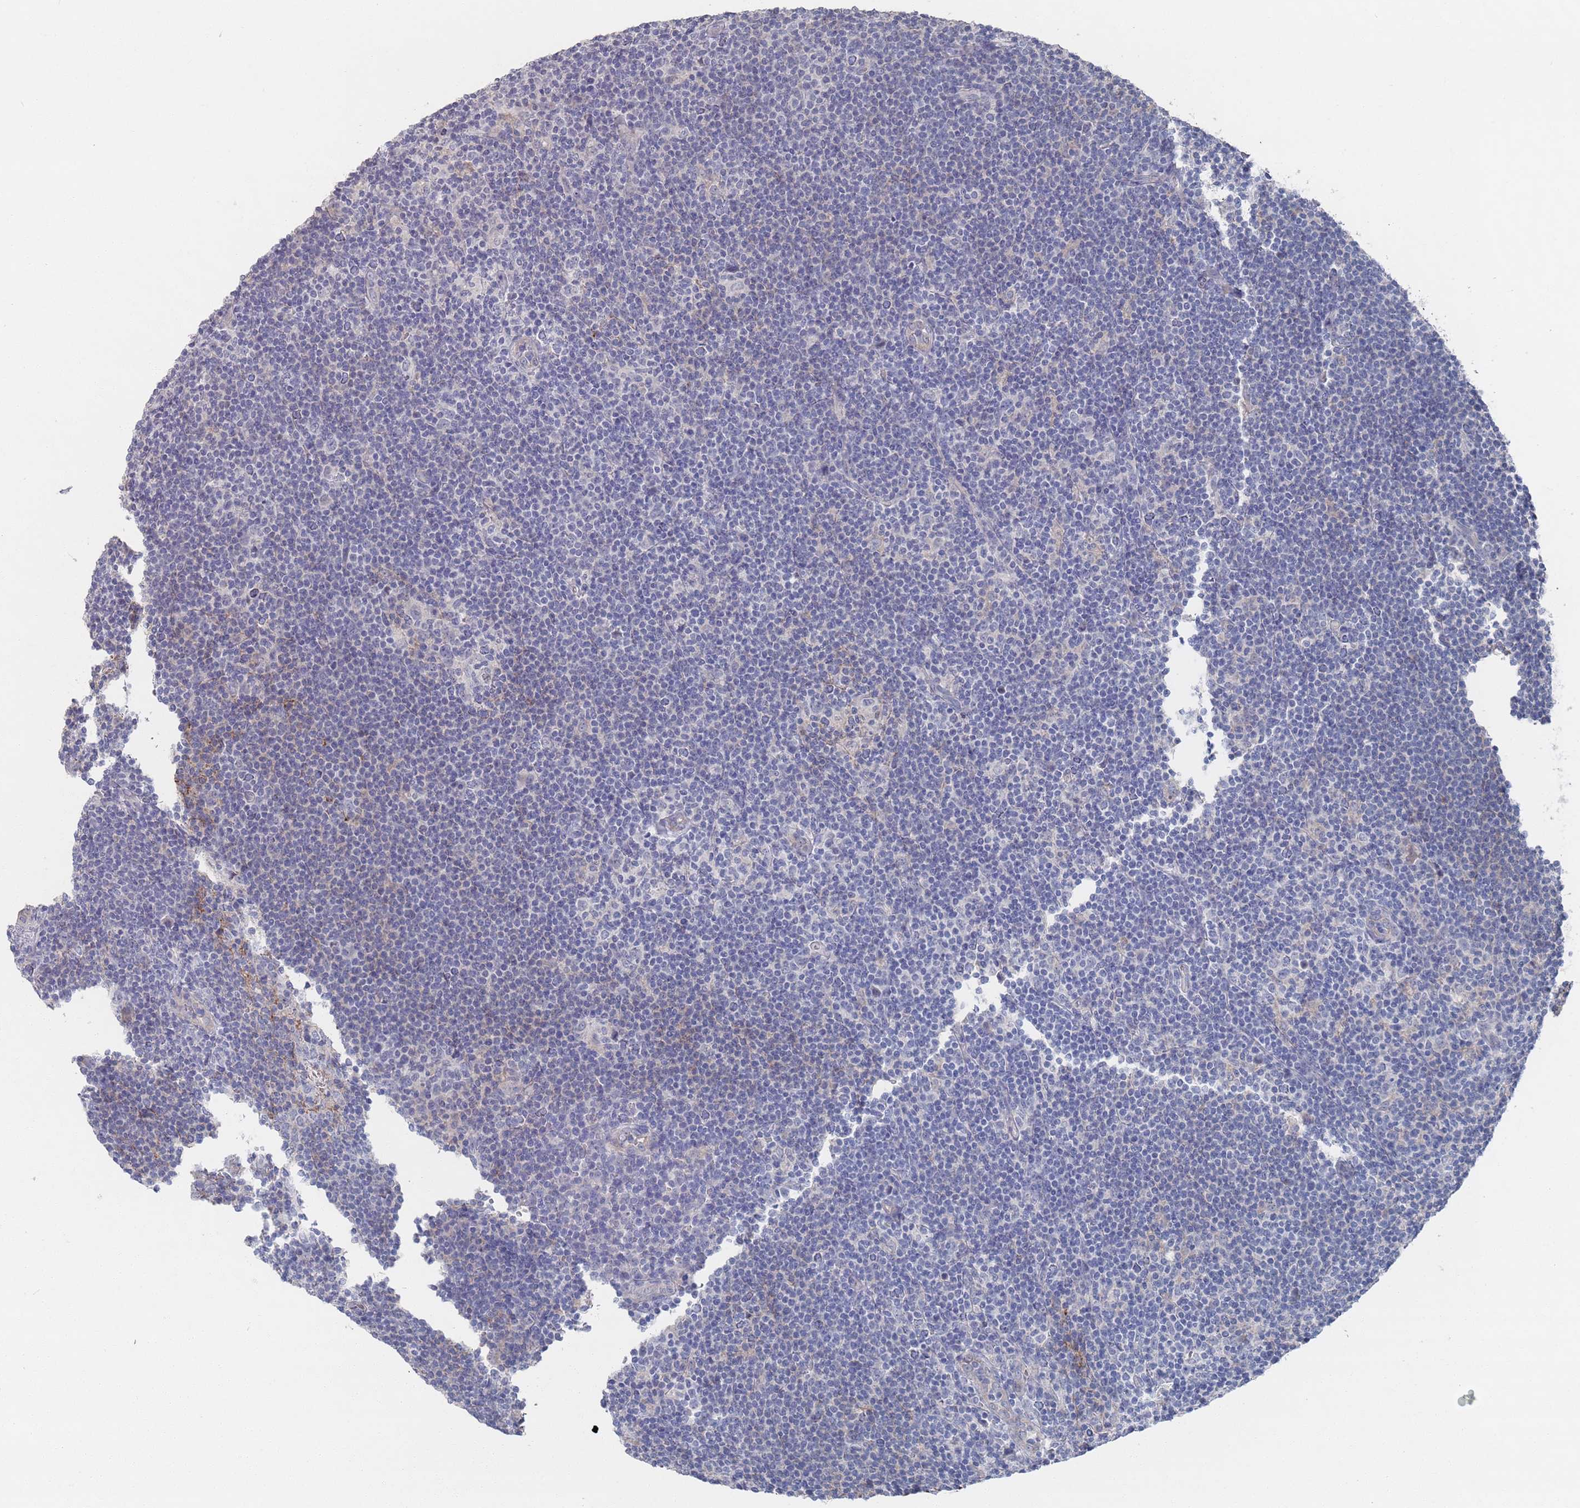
{"staining": {"intensity": "negative", "quantity": "none", "location": "none"}, "tissue": "lymphoma", "cell_type": "Tumor cells", "image_type": "cancer", "snomed": [{"axis": "morphology", "description": "Hodgkin's disease, NOS"}, {"axis": "topography", "description": "Lymph node"}], "caption": "This is a histopathology image of IHC staining of Hodgkin's disease, which shows no positivity in tumor cells.", "gene": "PROM2", "patient": {"sex": "female", "age": 57}}